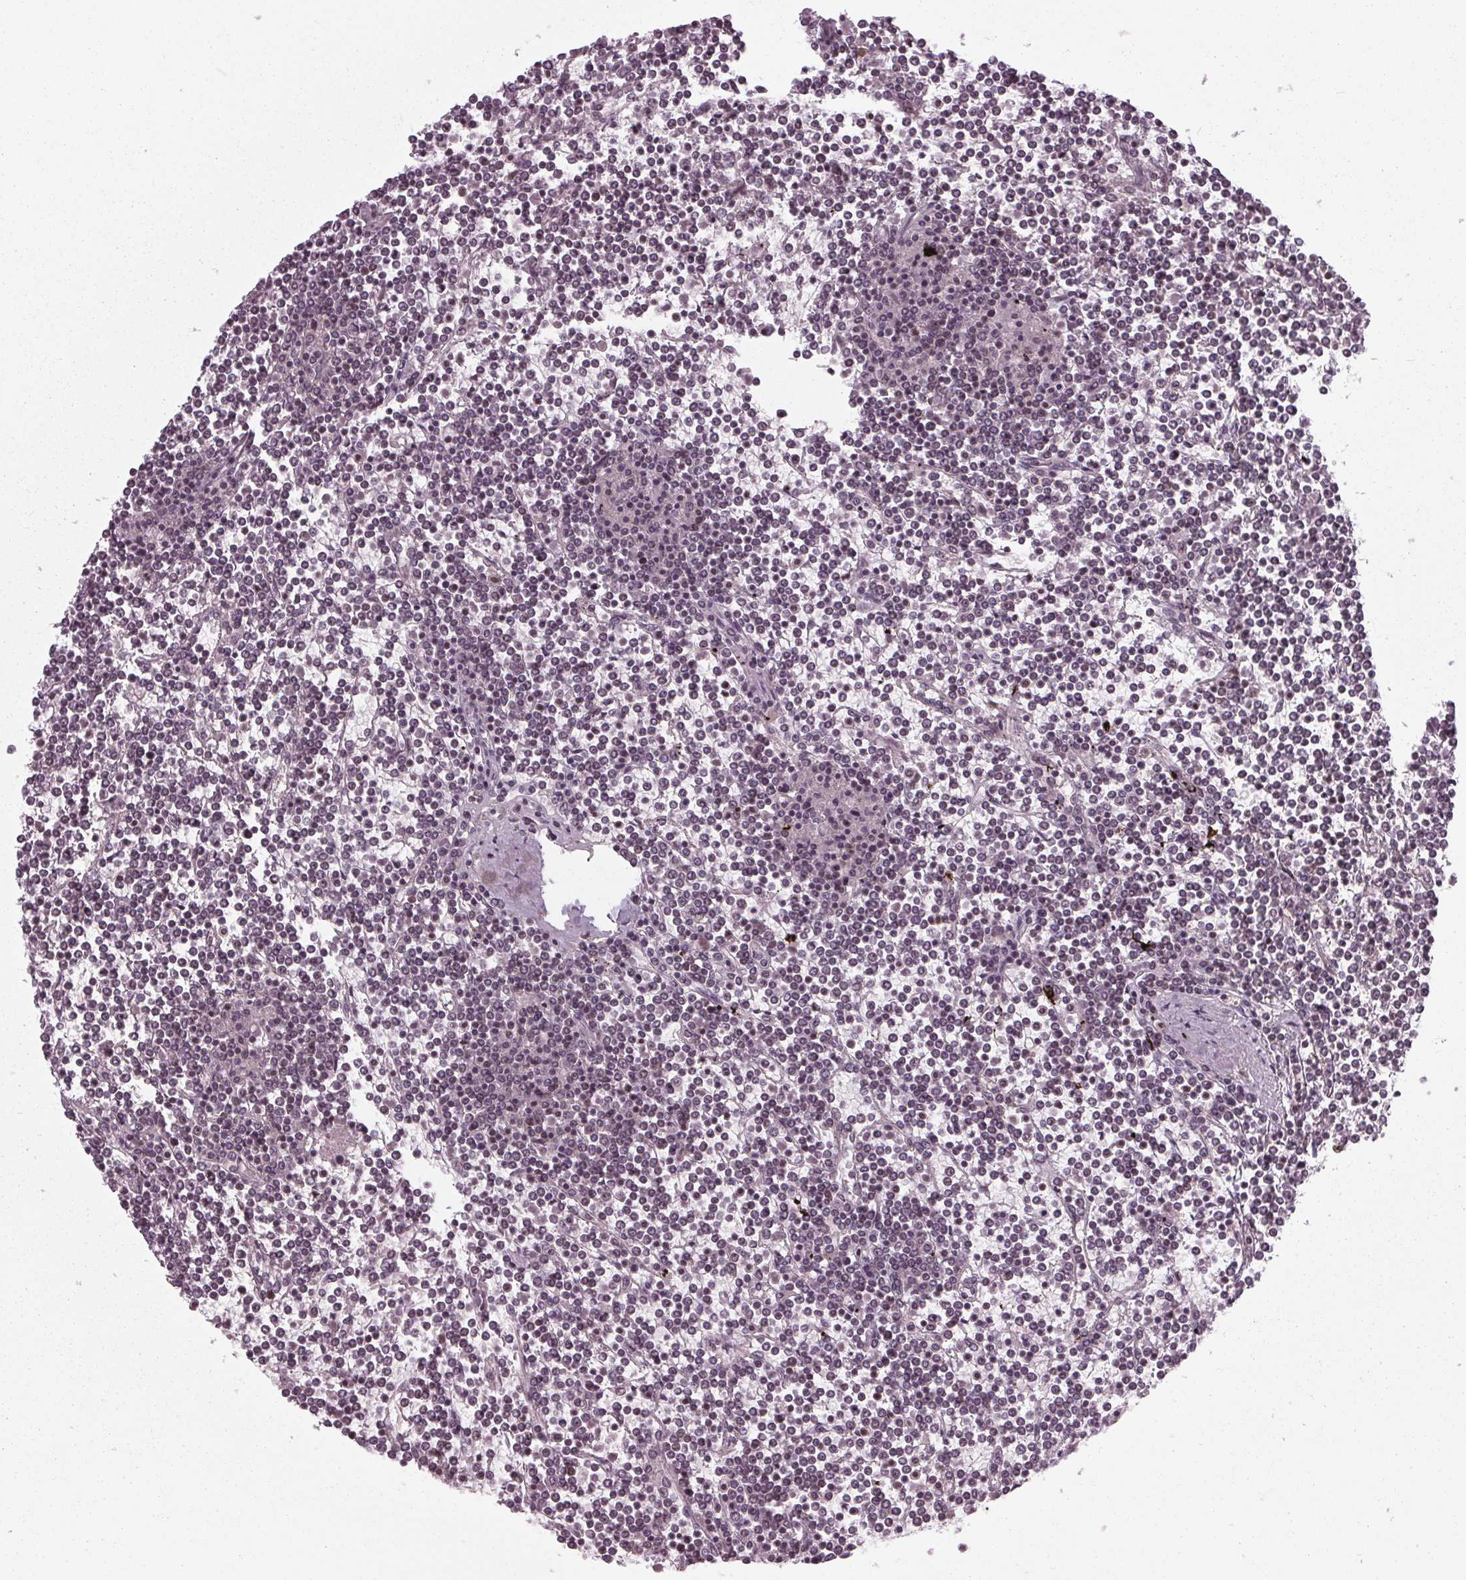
{"staining": {"intensity": "negative", "quantity": "none", "location": "none"}, "tissue": "lymphoma", "cell_type": "Tumor cells", "image_type": "cancer", "snomed": [{"axis": "morphology", "description": "Malignant lymphoma, non-Hodgkin's type, Low grade"}, {"axis": "topography", "description": "Spleen"}], "caption": "IHC micrograph of neoplastic tissue: human lymphoma stained with DAB (3,3'-diaminobenzidine) exhibits no significant protein expression in tumor cells.", "gene": "DDX41", "patient": {"sex": "female", "age": 19}}